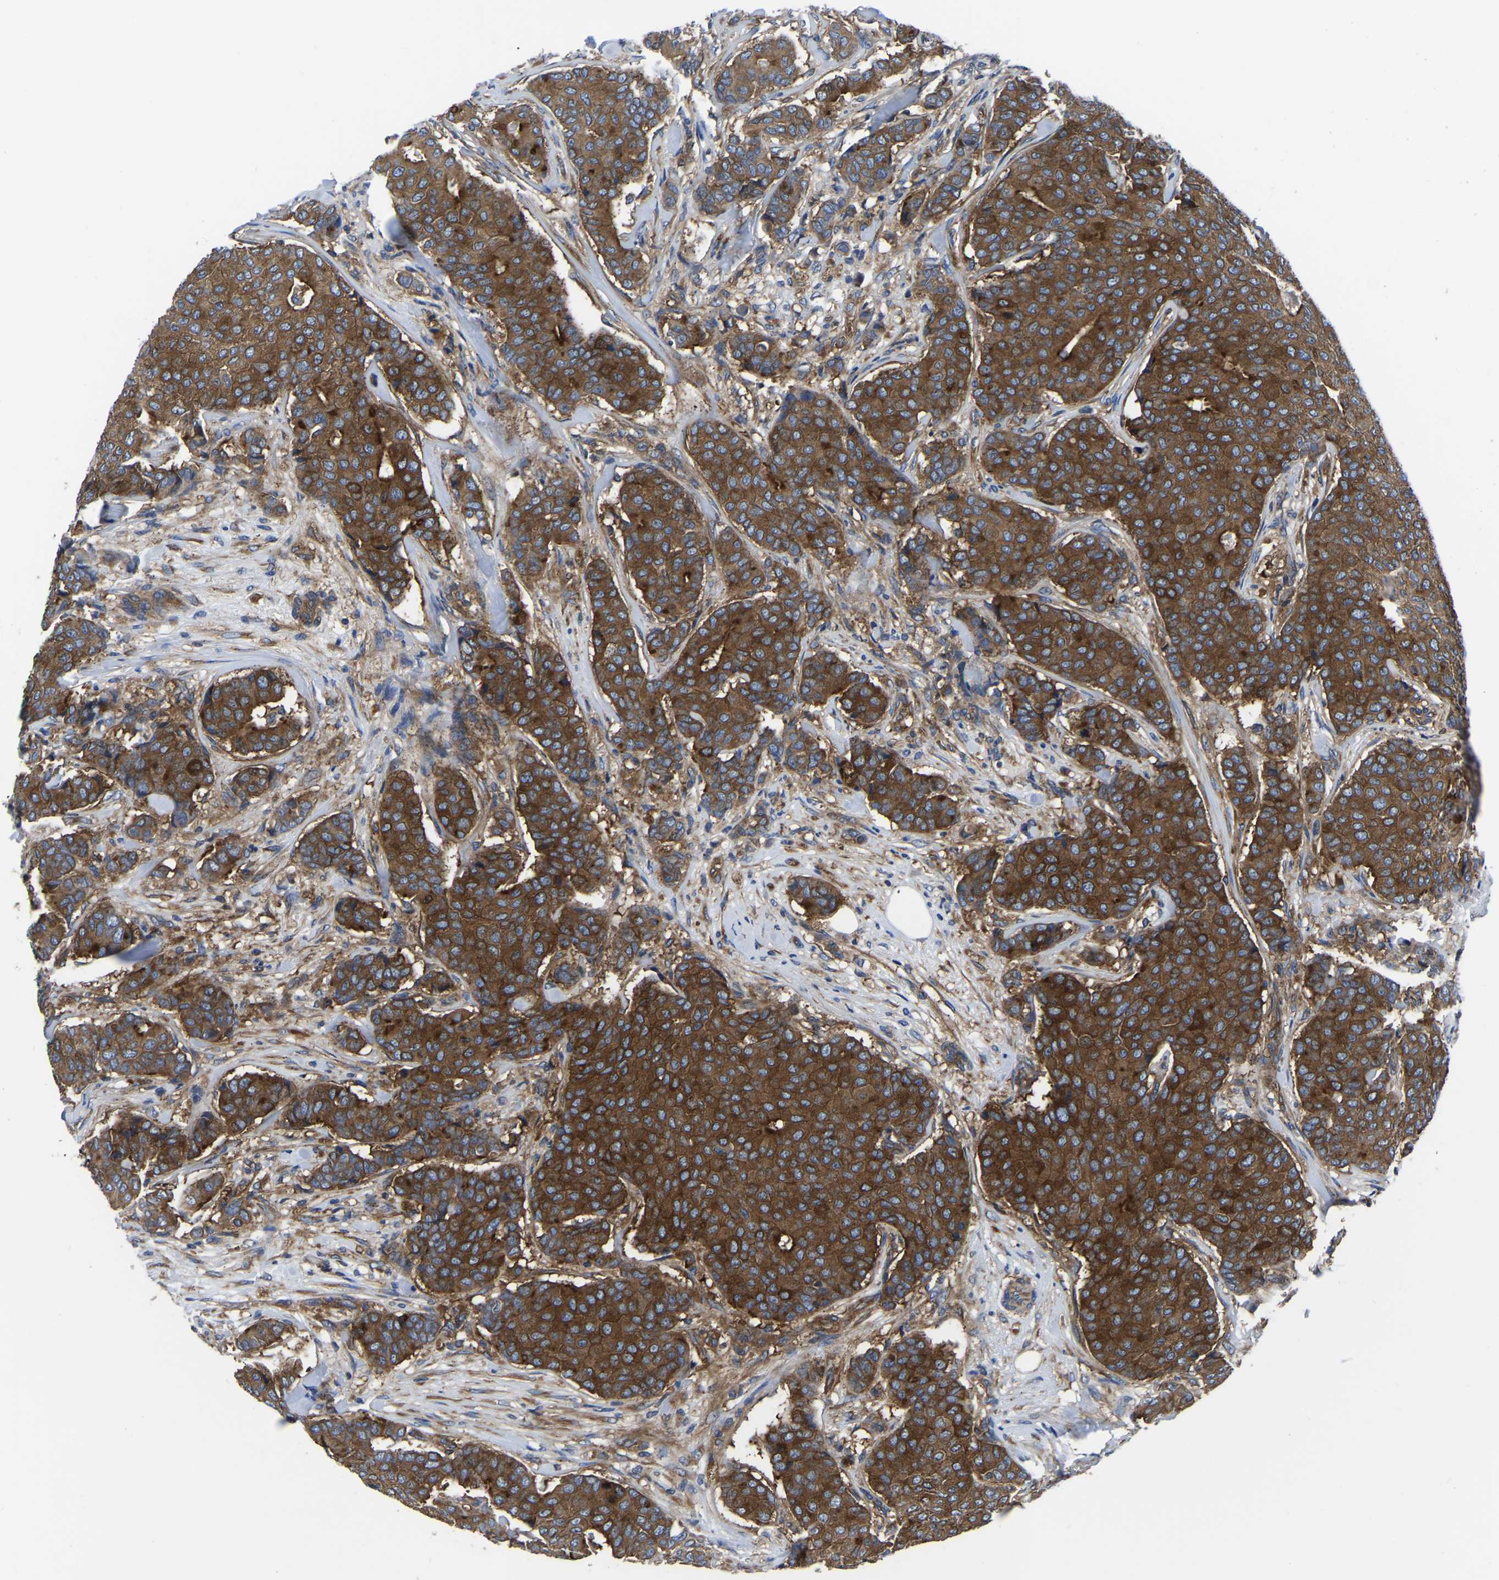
{"staining": {"intensity": "moderate", "quantity": ">75%", "location": "cytoplasmic/membranous"}, "tissue": "breast cancer", "cell_type": "Tumor cells", "image_type": "cancer", "snomed": [{"axis": "morphology", "description": "Duct carcinoma"}, {"axis": "topography", "description": "Breast"}], "caption": "The immunohistochemical stain shows moderate cytoplasmic/membranous positivity in tumor cells of breast intraductal carcinoma tissue. (DAB (3,3'-diaminobenzidine) IHC, brown staining for protein, blue staining for nuclei).", "gene": "TFG", "patient": {"sex": "female", "age": 75}}